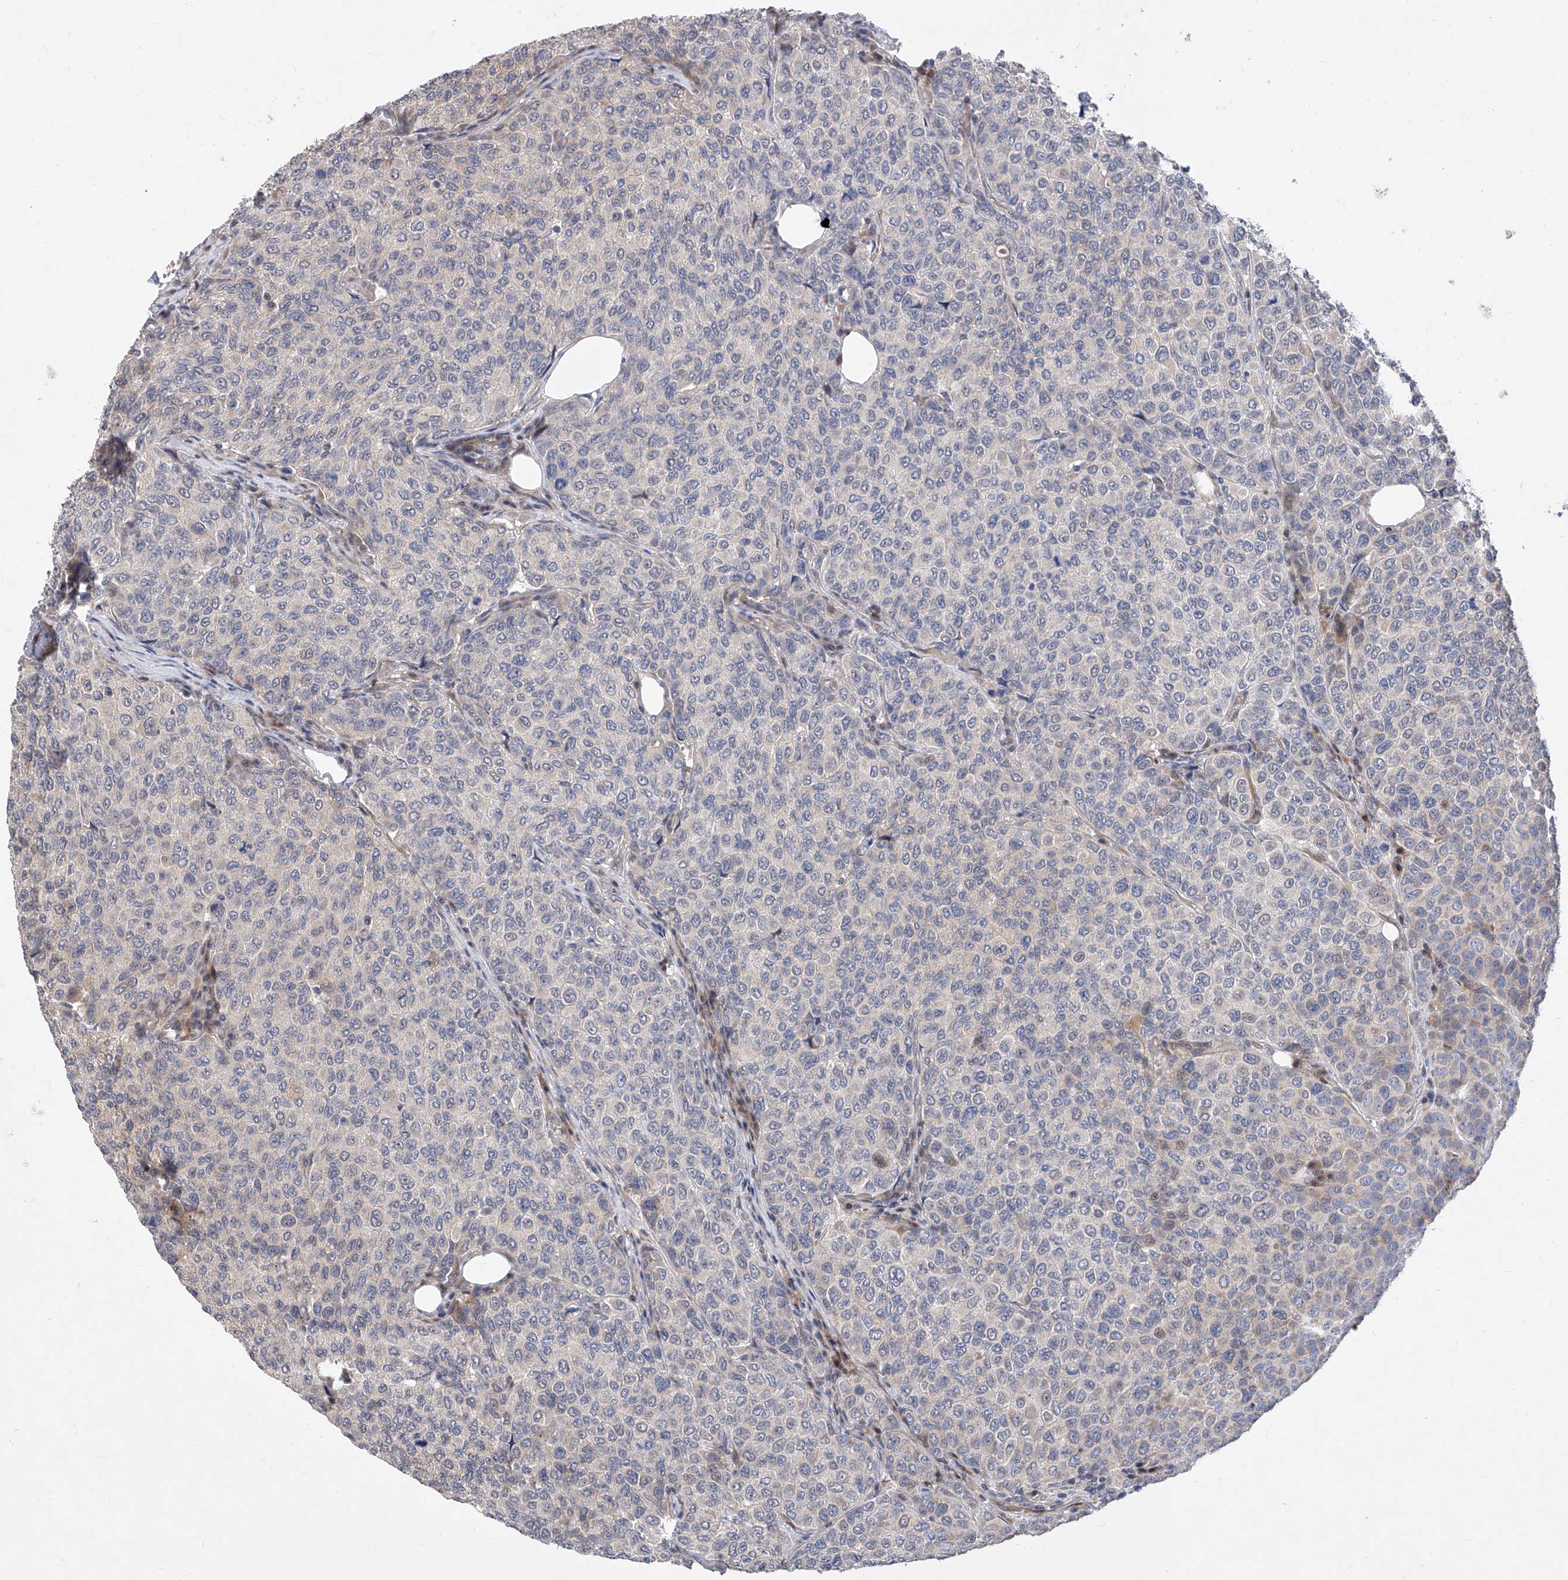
{"staining": {"intensity": "weak", "quantity": "<25%", "location": "cytoplasmic/membranous"}, "tissue": "breast cancer", "cell_type": "Tumor cells", "image_type": "cancer", "snomed": [{"axis": "morphology", "description": "Duct carcinoma"}, {"axis": "topography", "description": "Breast"}], "caption": "Human breast cancer (infiltrating ductal carcinoma) stained for a protein using immunohistochemistry (IHC) reveals no expression in tumor cells.", "gene": "FUCA2", "patient": {"sex": "female", "age": 55}}